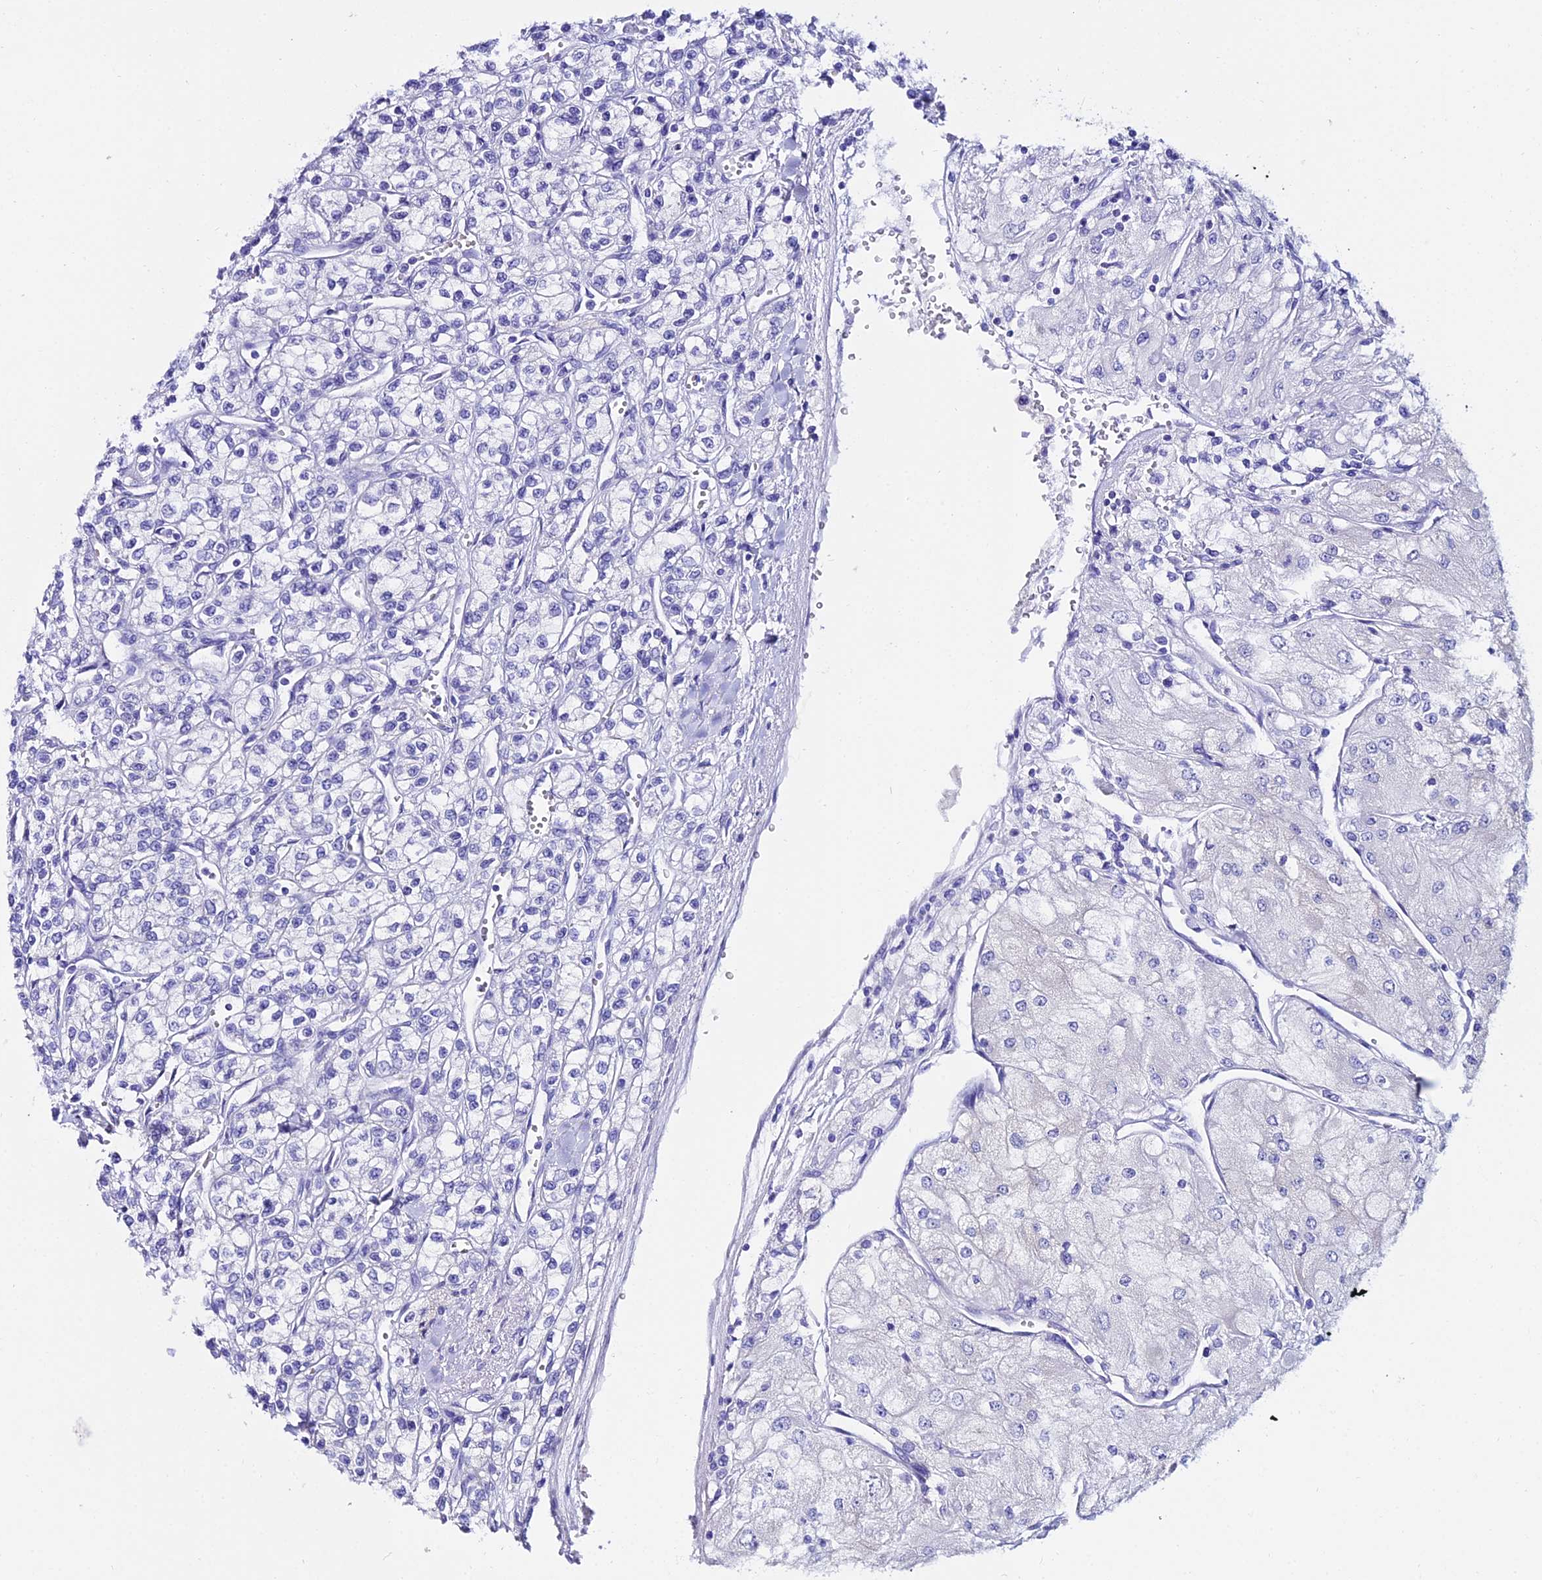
{"staining": {"intensity": "negative", "quantity": "none", "location": "none"}, "tissue": "renal cancer", "cell_type": "Tumor cells", "image_type": "cancer", "snomed": [{"axis": "morphology", "description": "Adenocarcinoma, NOS"}, {"axis": "topography", "description": "Kidney"}], "caption": "A micrograph of renal cancer stained for a protein reveals no brown staining in tumor cells.", "gene": "OR4D5", "patient": {"sex": "male", "age": 80}}